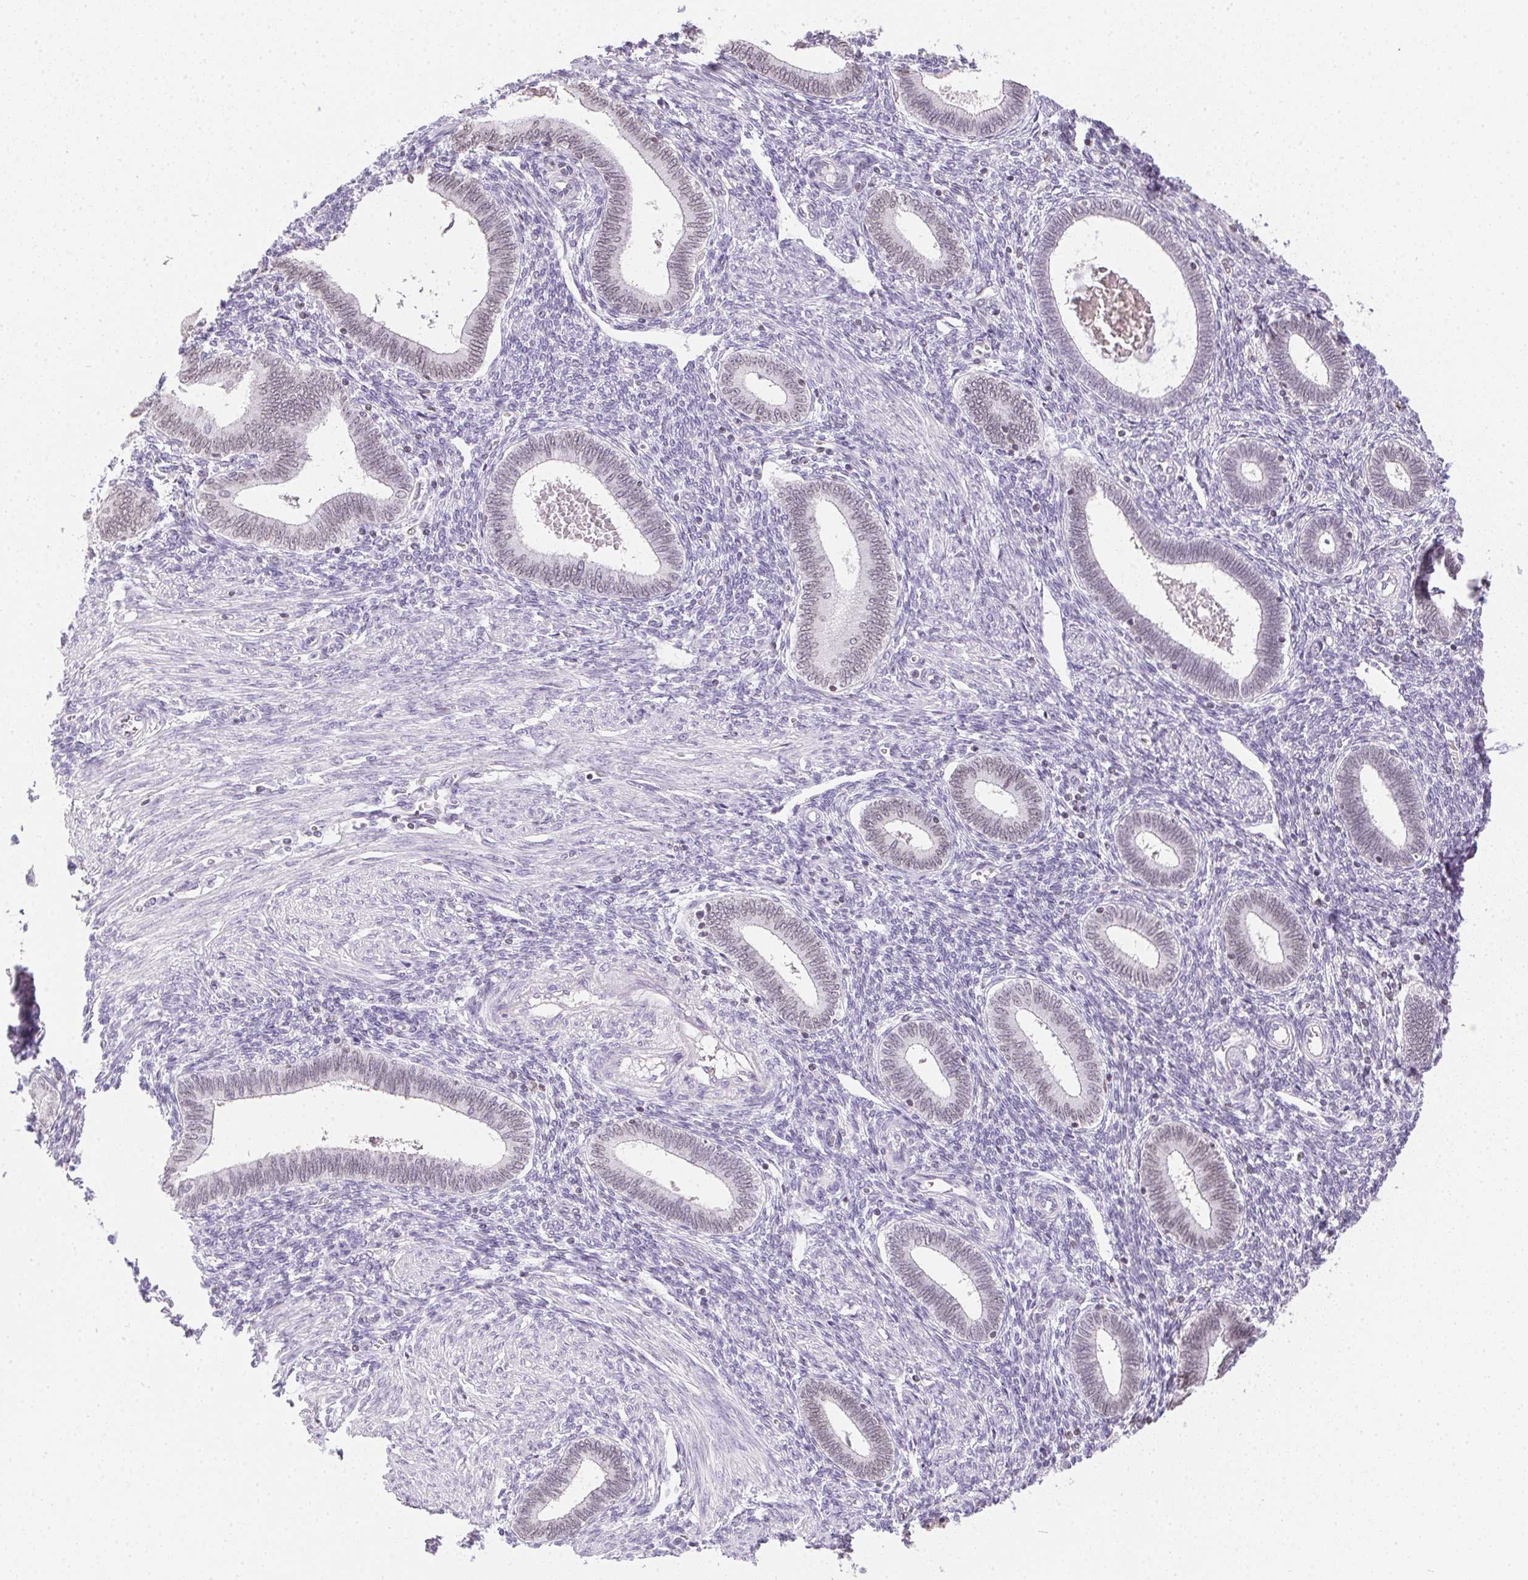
{"staining": {"intensity": "negative", "quantity": "none", "location": "none"}, "tissue": "endometrium", "cell_type": "Cells in endometrial stroma", "image_type": "normal", "snomed": [{"axis": "morphology", "description": "Normal tissue, NOS"}, {"axis": "topography", "description": "Endometrium"}], "caption": "Immunohistochemistry photomicrograph of normal endometrium: human endometrium stained with DAB (3,3'-diaminobenzidine) demonstrates no significant protein expression in cells in endometrial stroma. (DAB IHC with hematoxylin counter stain).", "gene": "PRL", "patient": {"sex": "female", "age": 42}}